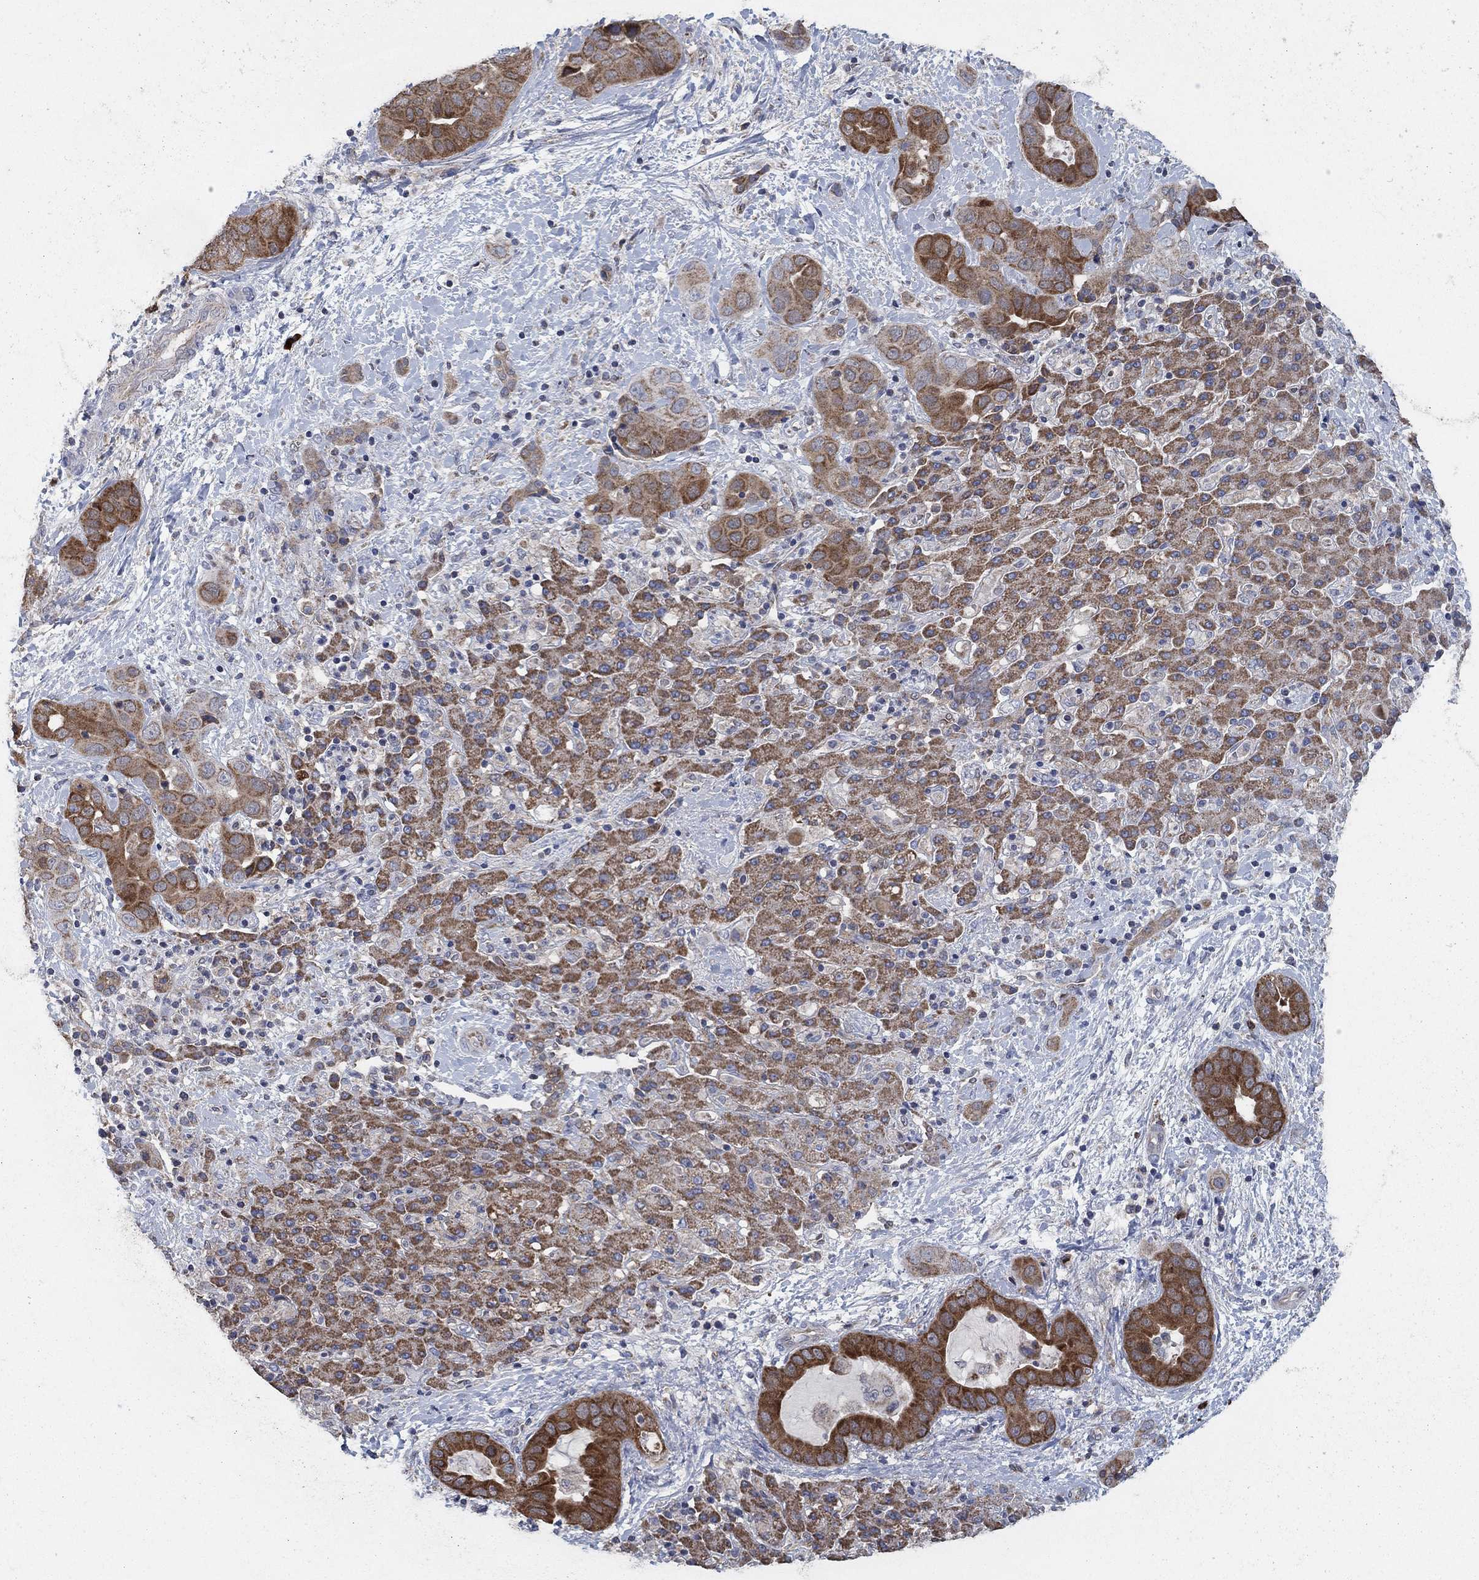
{"staining": {"intensity": "strong", "quantity": ">75%", "location": "cytoplasmic/membranous"}, "tissue": "liver cancer", "cell_type": "Tumor cells", "image_type": "cancer", "snomed": [{"axis": "morphology", "description": "Cholangiocarcinoma"}, {"axis": "topography", "description": "Liver"}], "caption": "Approximately >75% of tumor cells in human liver cancer (cholangiocarcinoma) display strong cytoplasmic/membranous protein expression as visualized by brown immunohistochemical staining.", "gene": "HID1", "patient": {"sex": "female", "age": 52}}